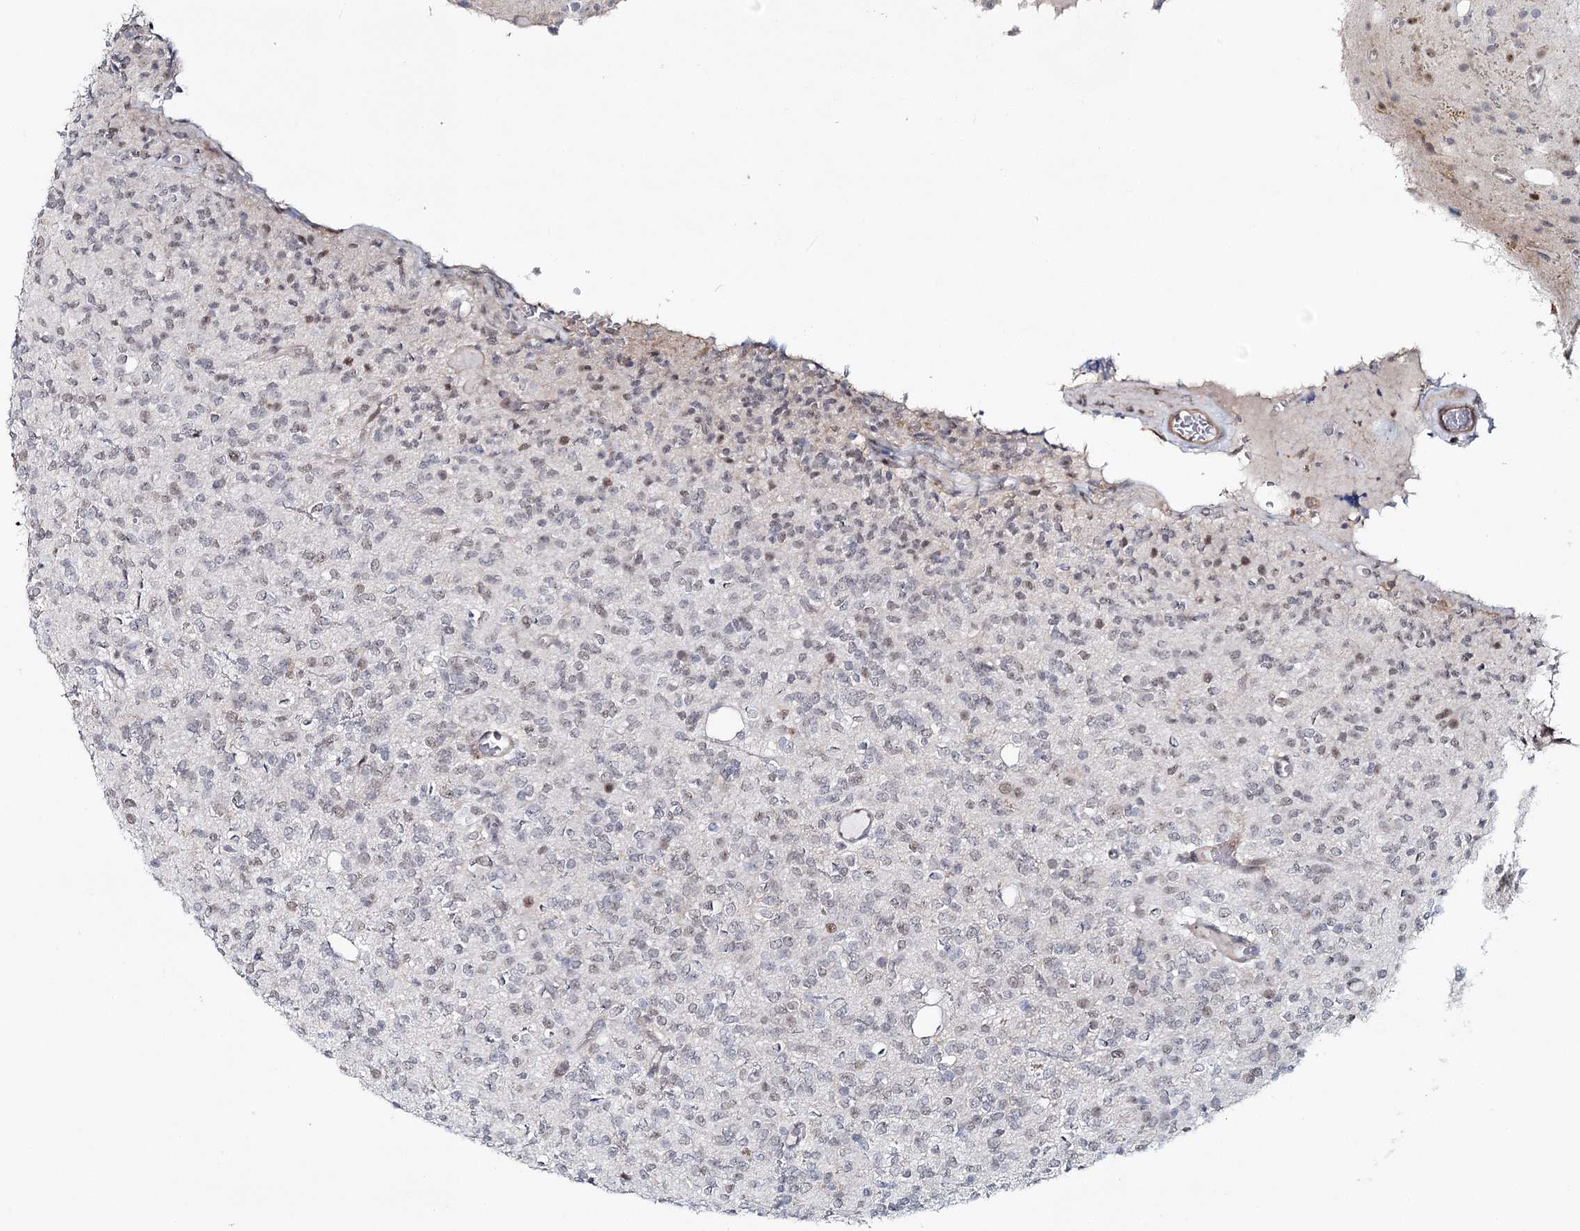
{"staining": {"intensity": "weak", "quantity": "<25%", "location": "nuclear"}, "tissue": "glioma", "cell_type": "Tumor cells", "image_type": "cancer", "snomed": [{"axis": "morphology", "description": "Glioma, malignant, High grade"}, {"axis": "topography", "description": "Brain"}], "caption": "High-grade glioma (malignant) stained for a protein using immunohistochemistry displays no staining tumor cells.", "gene": "ZC3H8", "patient": {"sex": "male", "age": 34}}